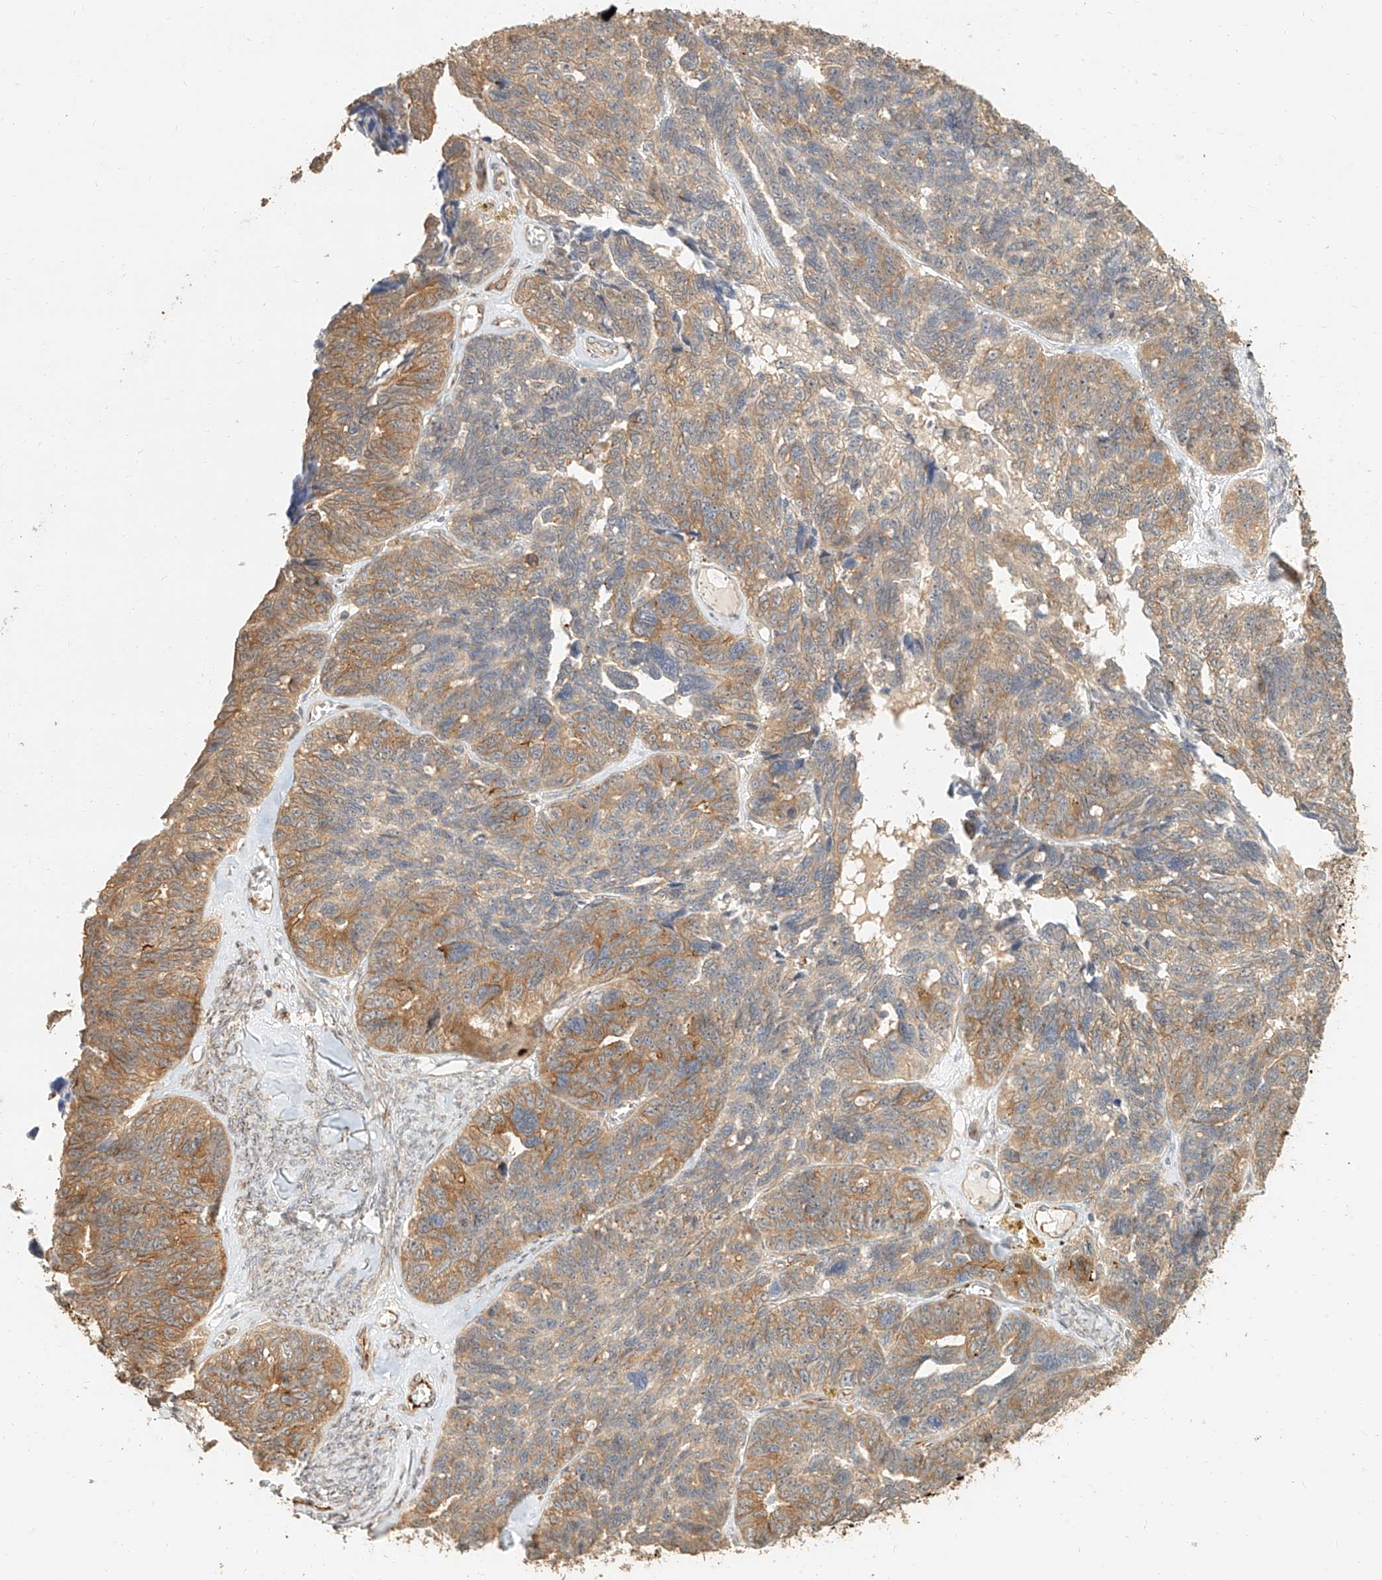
{"staining": {"intensity": "strong", "quantity": "25%-75%", "location": "cytoplasmic/membranous"}, "tissue": "ovarian cancer", "cell_type": "Tumor cells", "image_type": "cancer", "snomed": [{"axis": "morphology", "description": "Cystadenocarcinoma, serous, NOS"}, {"axis": "topography", "description": "Ovary"}], "caption": "Ovarian cancer was stained to show a protein in brown. There is high levels of strong cytoplasmic/membranous staining in about 25%-75% of tumor cells.", "gene": "NAP1L1", "patient": {"sex": "female", "age": 79}}